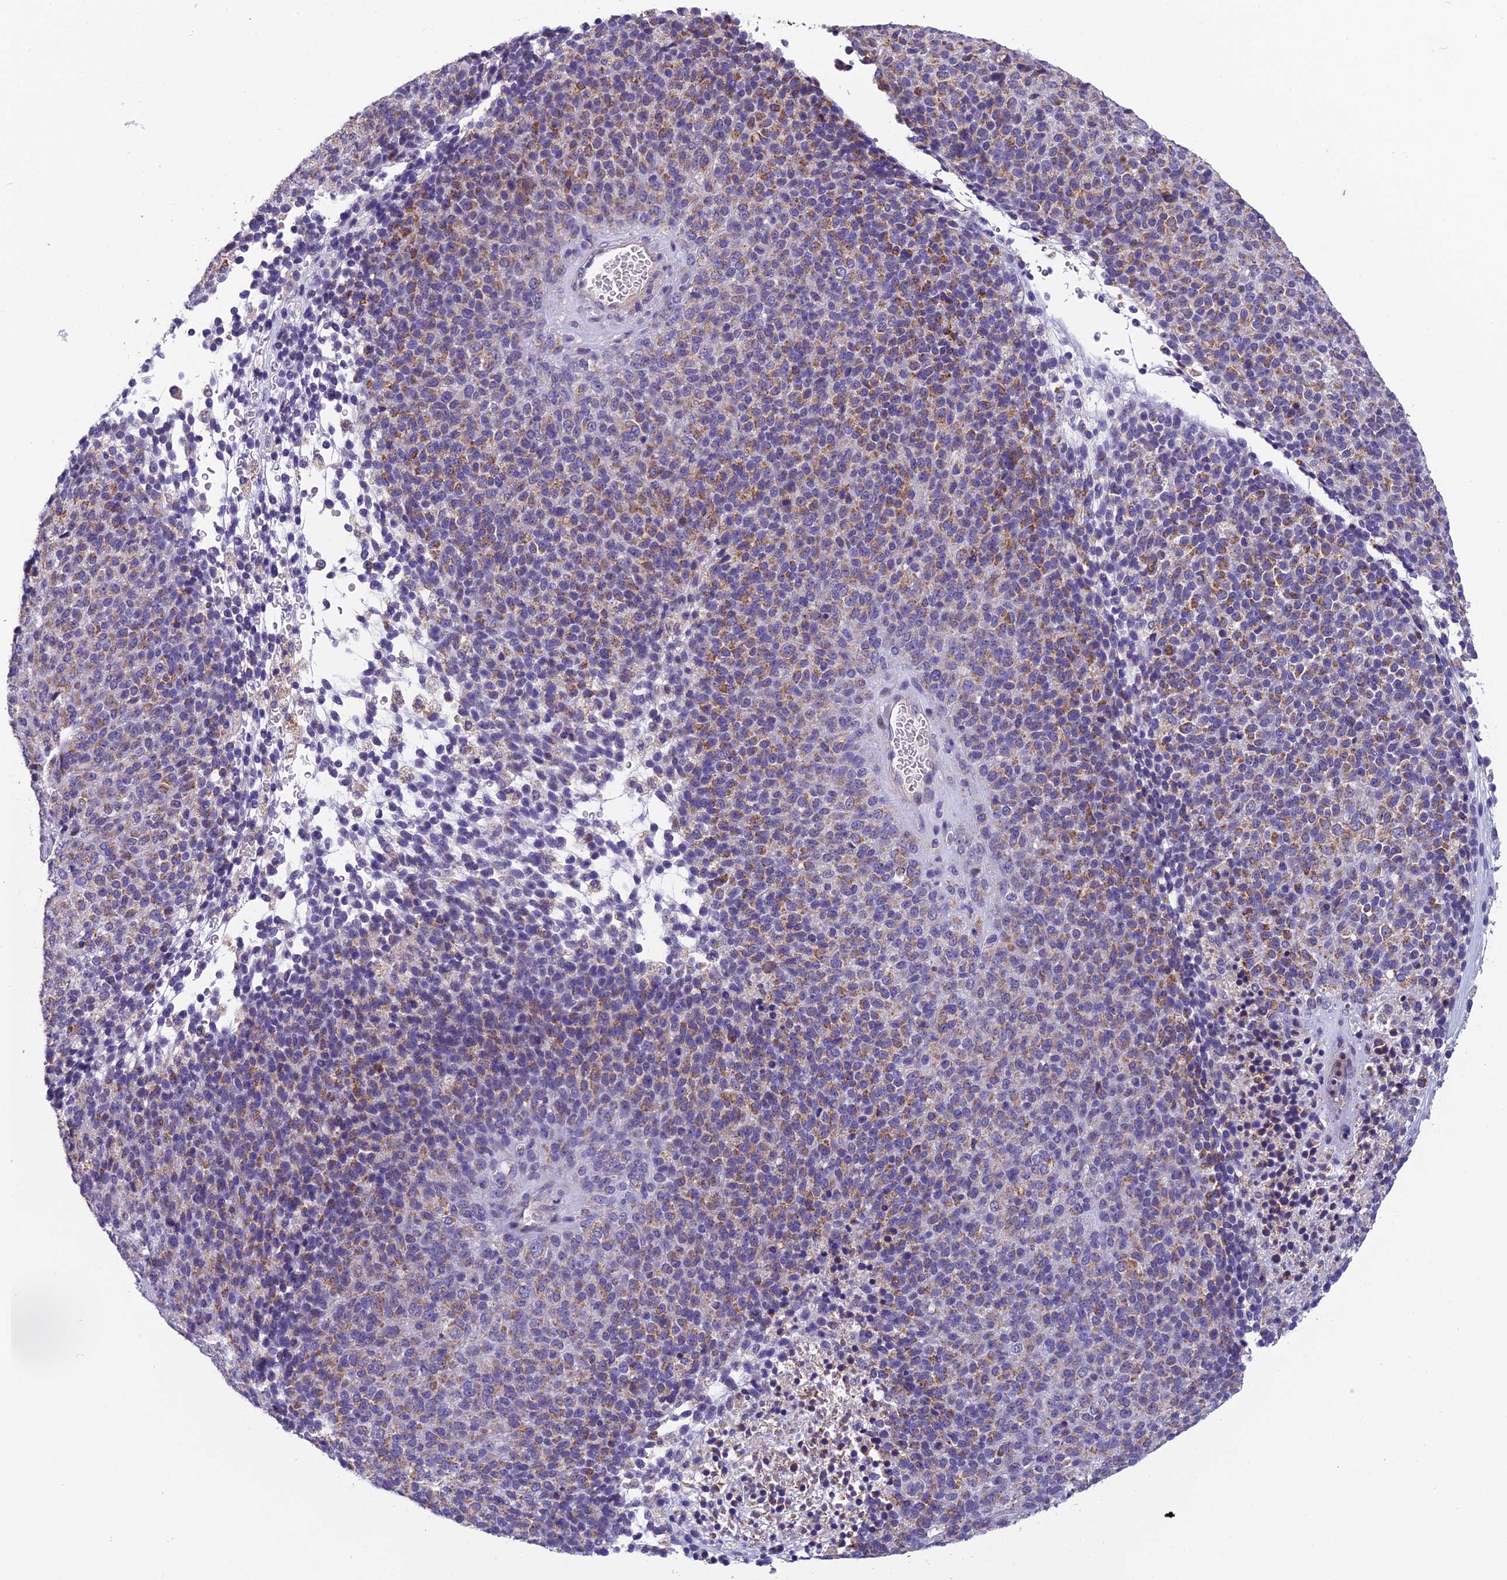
{"staining": {"intensity": "weak", "quantity": "25%-75%", "location": "cytoplasmic/membranous"}, "tissue": "melanoma", "cell_type": "Tumor cells", "image_type": "cancer", "snomed": [{"axis": "morphology", "description": "Malignant melanoma, Metastatic site"}, {"axis": "topography", "description": "Brain"}], "caption": "Human melanoma stained with a brown dye reveals weak cytoplasmic/membranous positive expression in about 25%-75% of tumor cells.", "gene": "ENSG00000188897", "patient": {"sex": "female", "age": 56}}